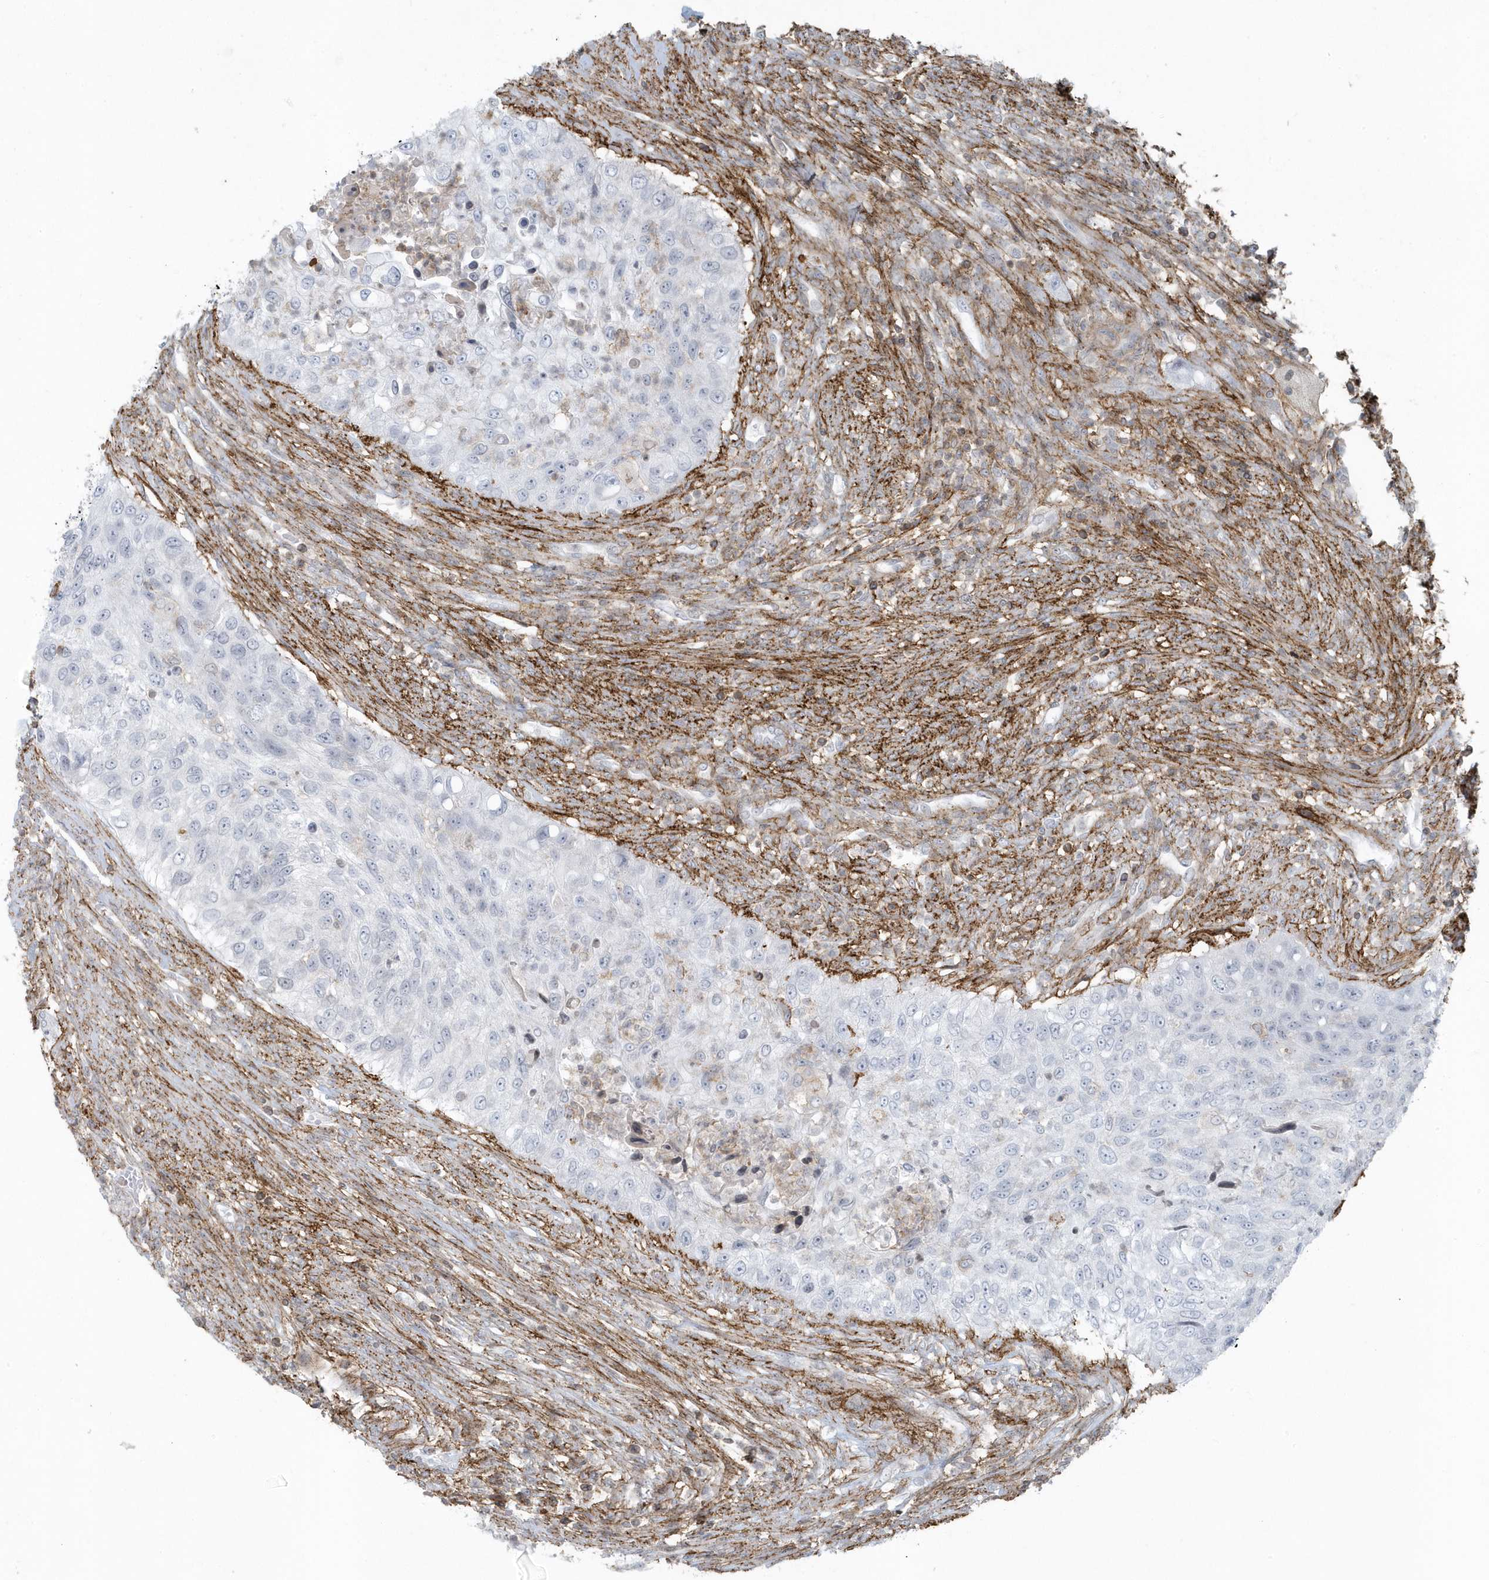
{"staining": {"intensity": "negative", "quantity": "none", "location": "none"}, "tissue": "urothelial cancer", "cell_type": "Tumor cells", "image_type": "cancer", "snomed": [{"axis": "morphology", "description": "Urothelial carcinoma, High grade"}, {"axis": "topography", "description": "Urinary bladder"}], "caption": "Tumor cells are negative for protein expression in human high-grade urothelial carcinoma.", "gene": "CACNB2", "patient": {"sex": "female", "age": 60}}